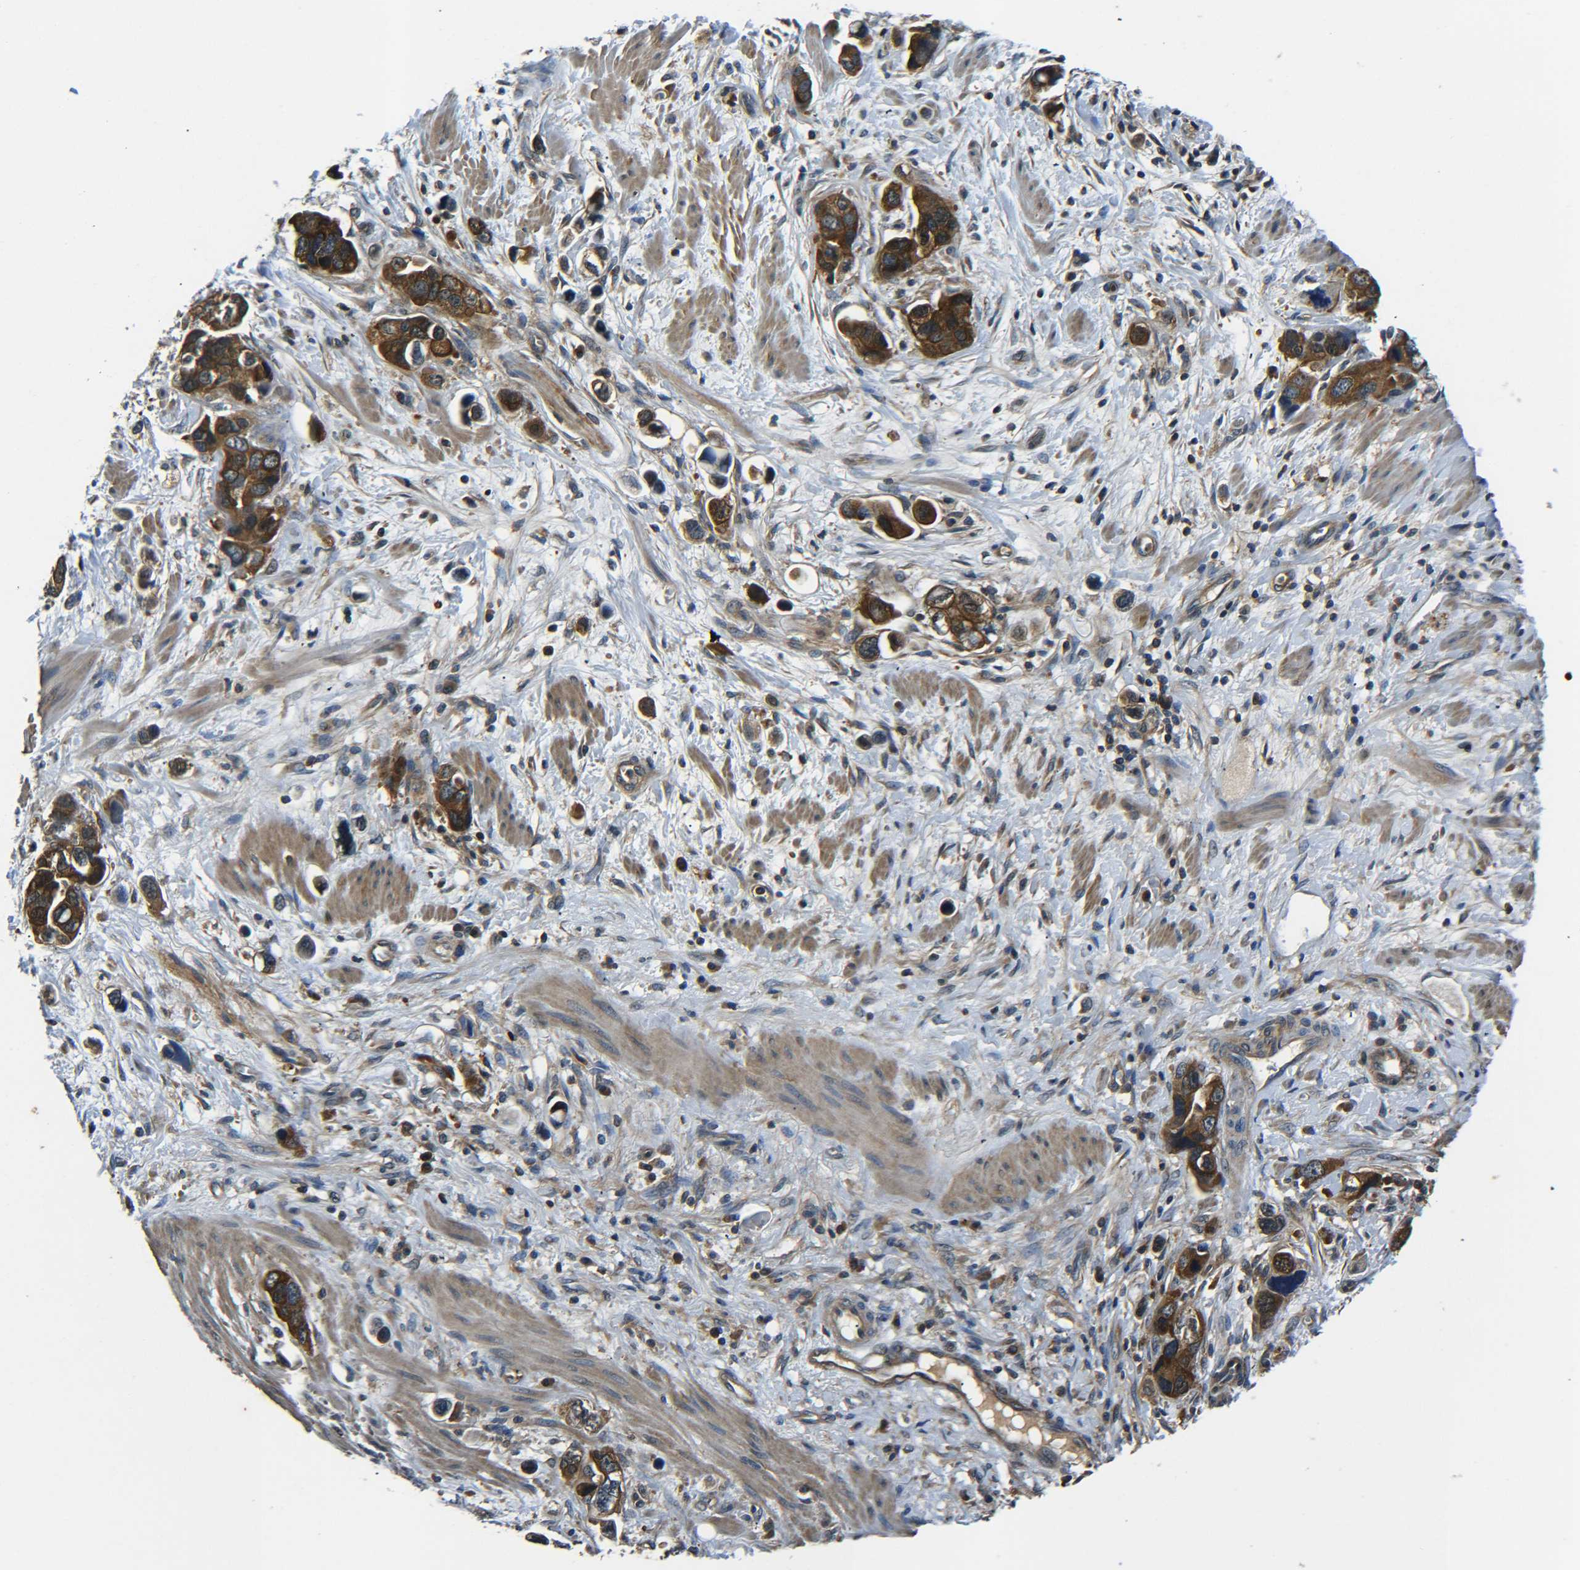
{"staining": {"intensity": "strong", "quantity": ">75%", "location": "cytoplasmic/membranous"}, "tissue": "stomach cancer", "cell_type": "Tumor cells", "image_type": "cancer", "snomed": [{"axis": "morphology", "description": "Adenocarcinoma, NOS"}, {"axis": "topography", "description": "Stomach, lower"}], "caption": "Protein staining of adenocarcinoma (stomach) tissue reveals strong cytoplasmic/membranous expression in about >75% of tumor cells. Ihc stains the protein of interest in brown and the nuclei are stained blue.", "gene": "PREB", "patient": {"sex": "female", "age": 93}}